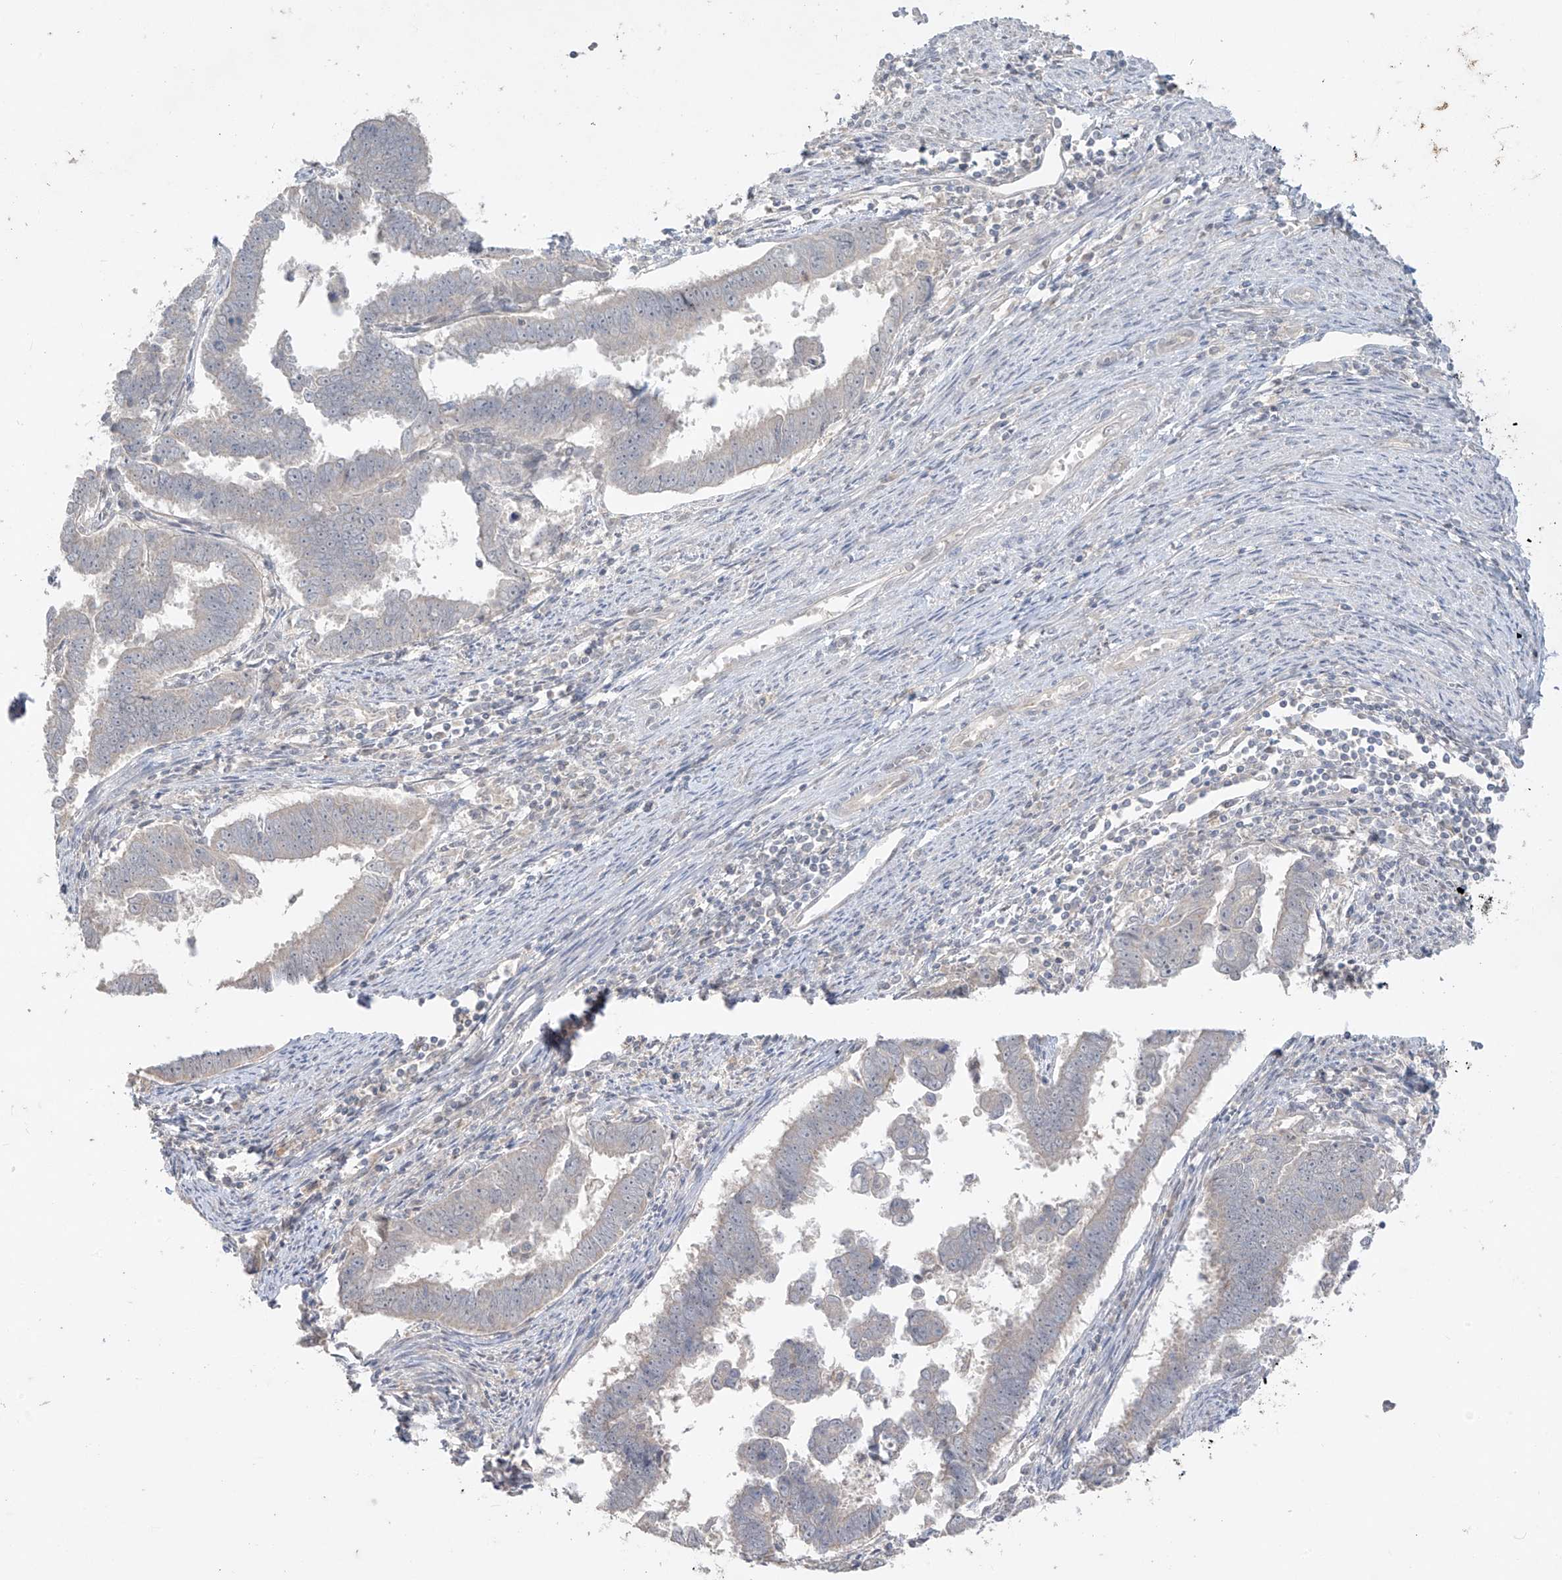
{"staining": {"intensity": "negative", "quantity": "none", "location": "none"}, "tissue": "endometrial cancer", "cell_type": "Tumor cells", "image_type": "cancer", "snomed": [{"axis": "morphology", "description": "Adenocarcinoma, NOS"}, {"axis": "topography", "description": "Endometrium"}], "caption": "Human endometrial cancer stained for a protein using IHC demonstrates no positivity in tumor cells.", "gene": "ANGEL2", "patient": {"sex": "female", "age": 75}}